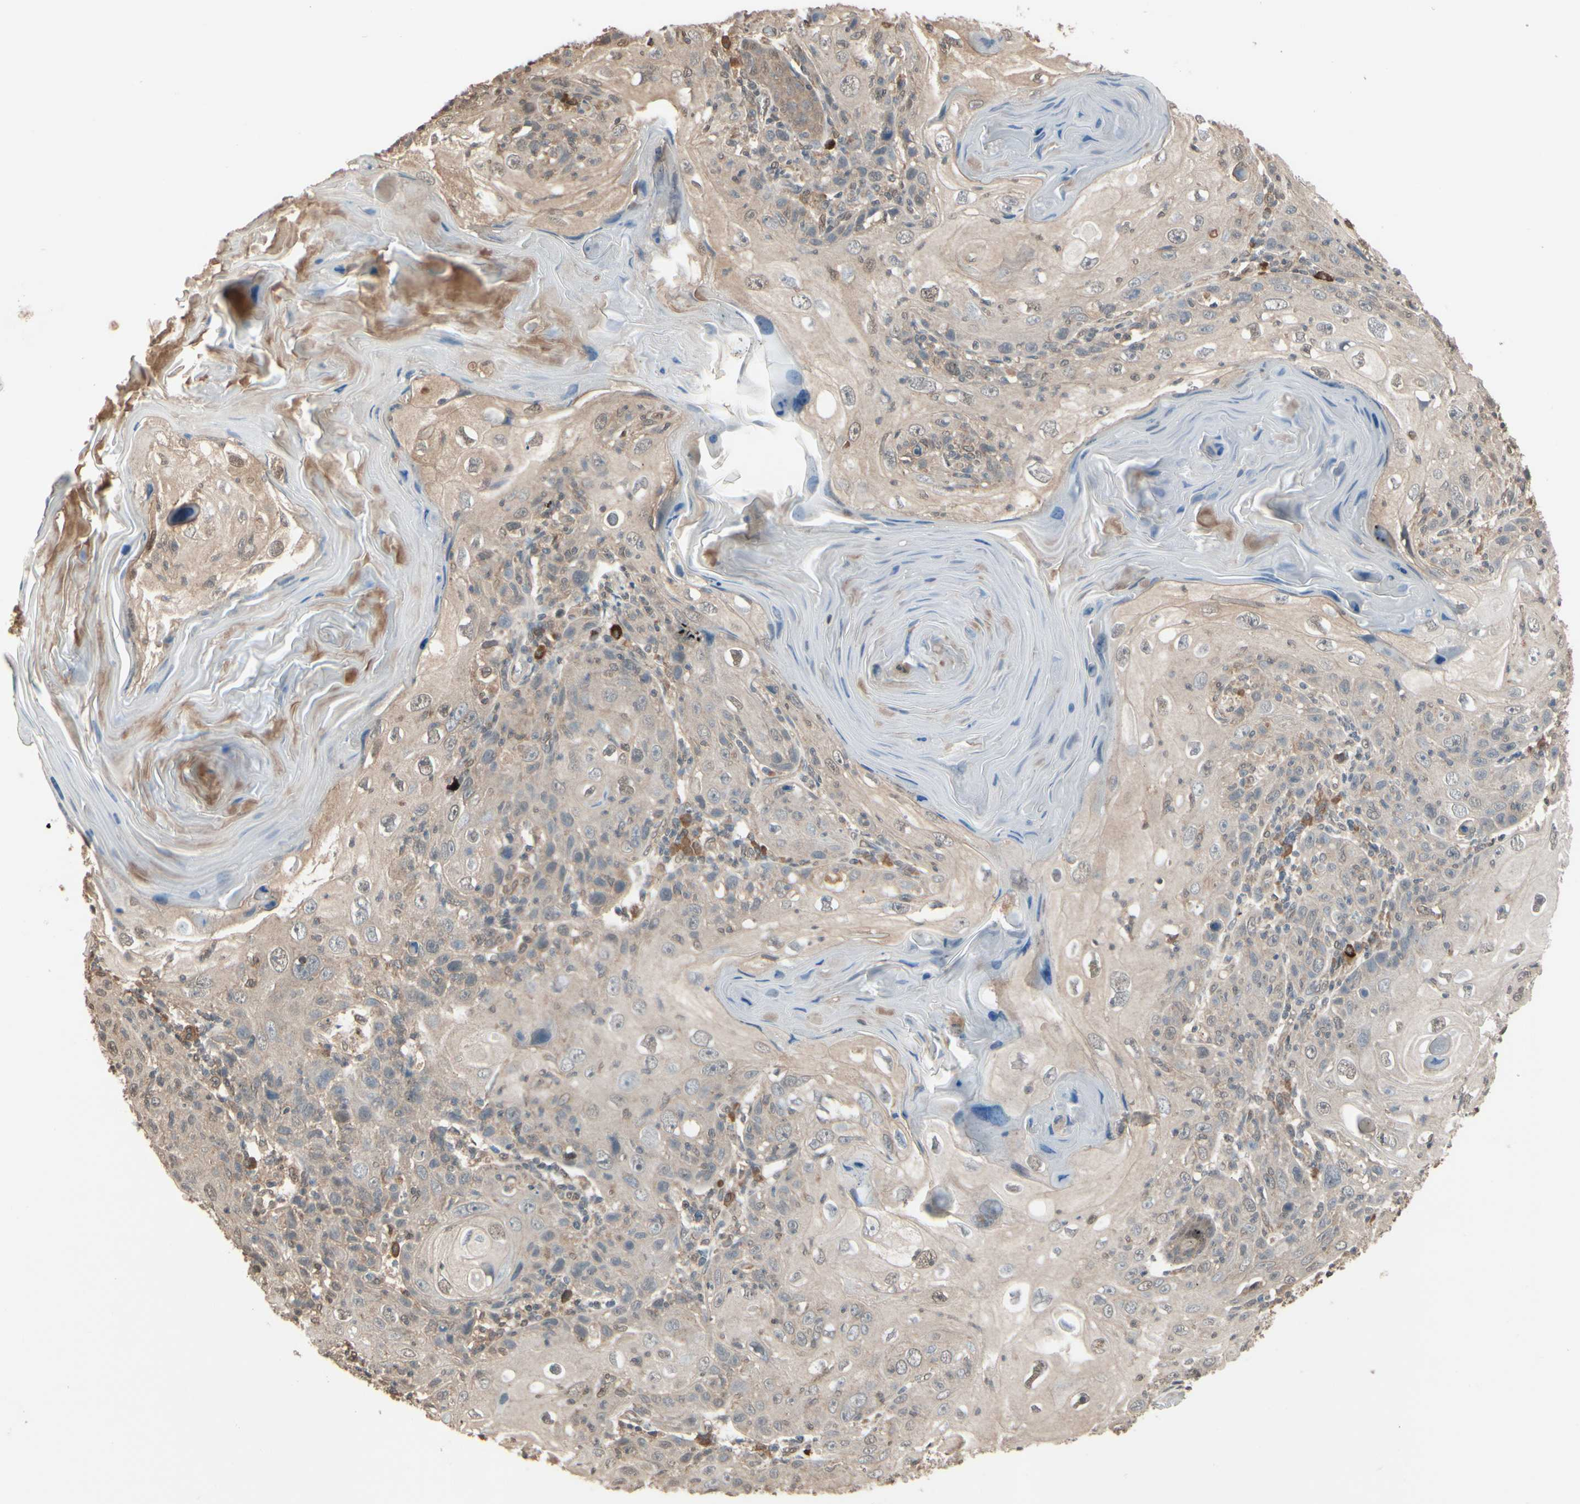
{"staining": {"intensity": "weak", "quantity": ">75%", "location": "cytoplasmic/membranous"}, "tissue": "skin cancer", "cell_type": "Tumor cells", "image_type": "cancer", "snomed": [{"axis": "morphology", "description": "Squamous cell carcinoma, NOS"}, {"axis": "topography", "description": "Skin"}], "caption": "Squamous cell carcinoma (skin) tissue demonstrates weak cytoplasmic/membranous positivity in about >75% of tumor cells (DAB (3,3'-diaminobenzidine) IHC with brightfield microscopy, high magnification).", "gene": "PNPLA7", "patient": {"sex": "female", "age": 88}}